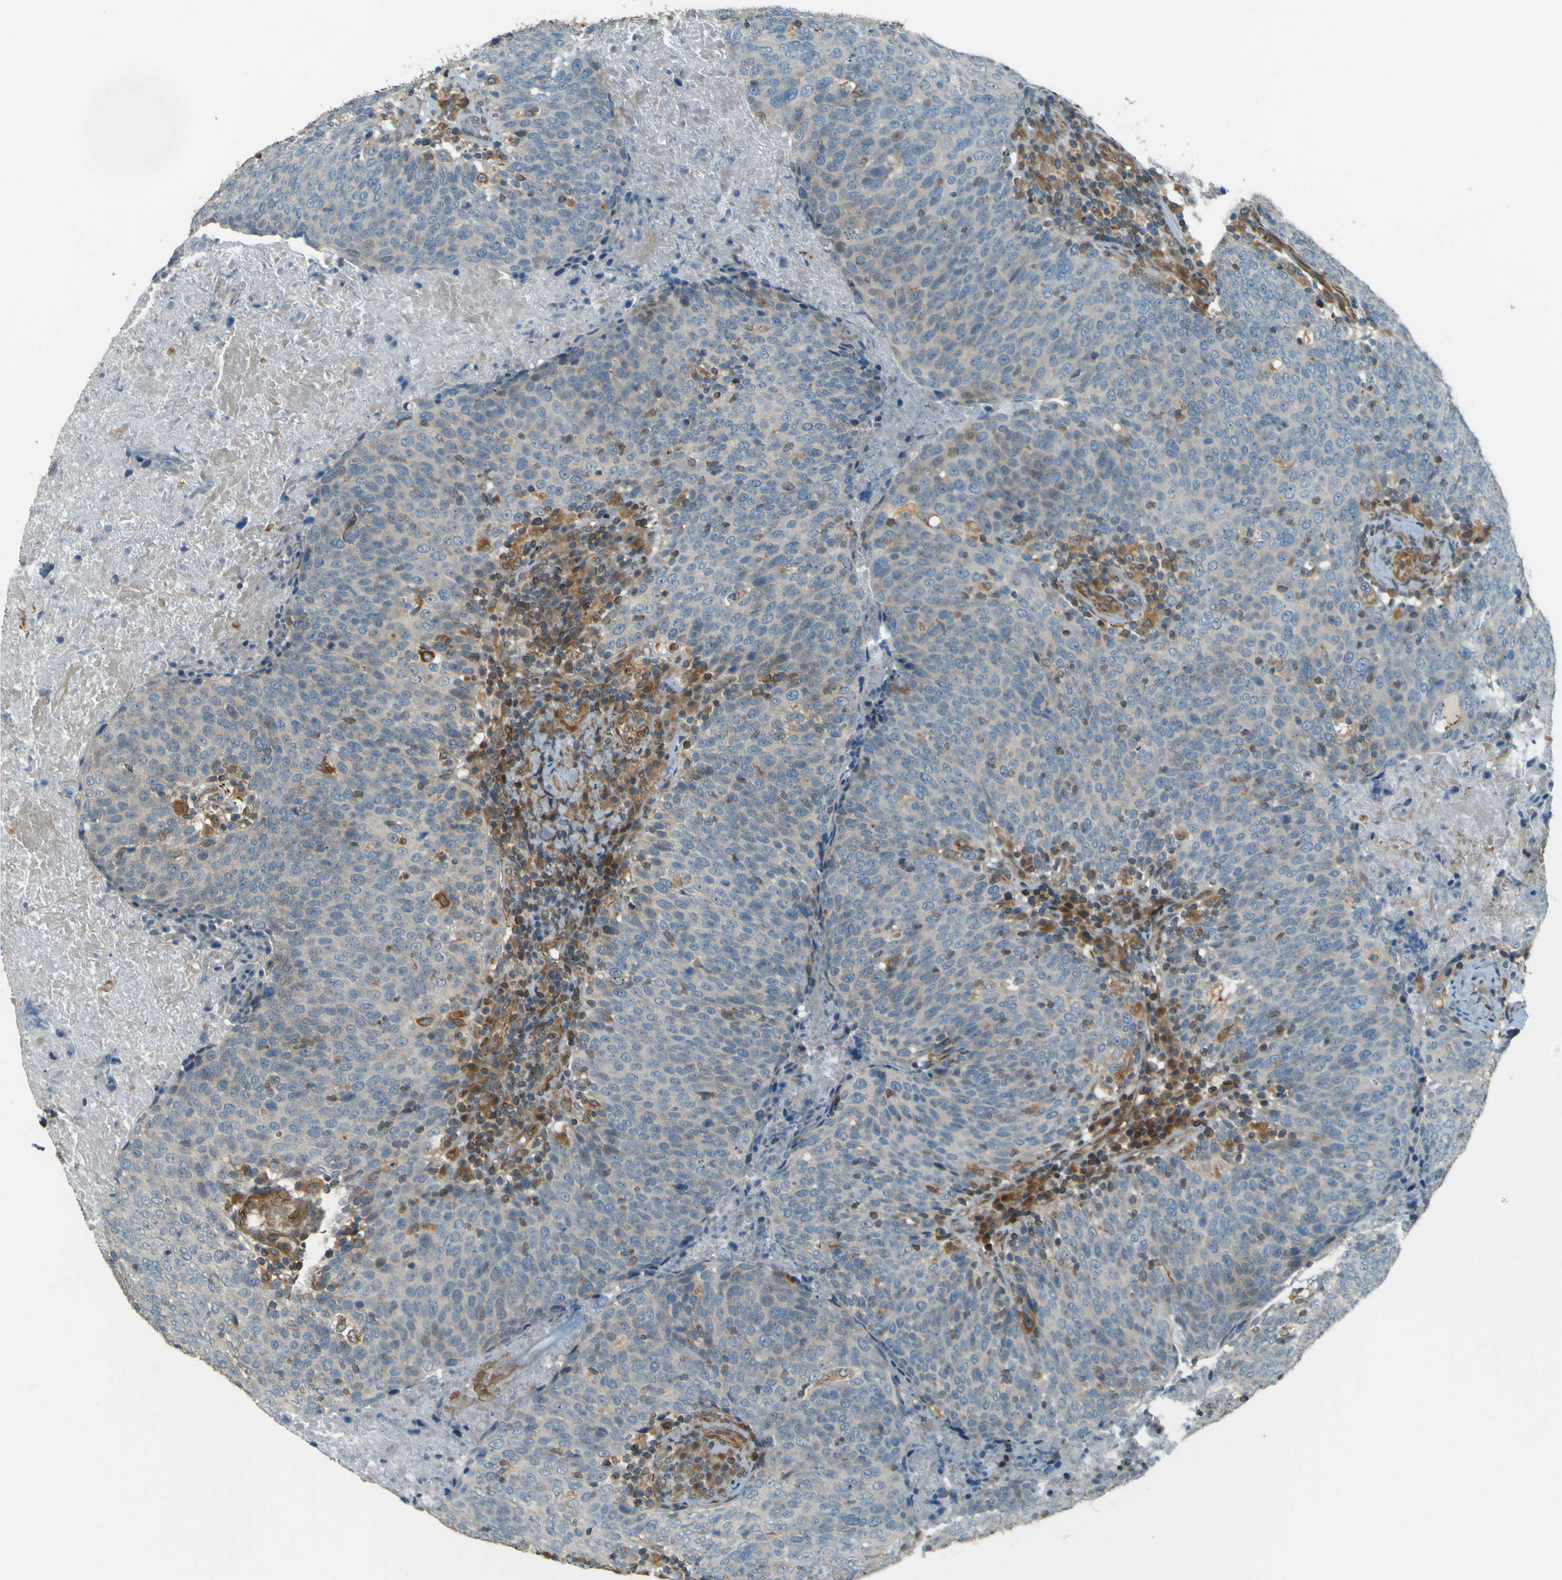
{"staining": {"intensity": "weak", "quantity": ">75%", "location": "cytoplasmic/membranous"}, "tissue": "head and neck cancer", "cell_type": "Tumor cells", "image_type": "cancer", "snomed": [{"axis": "morphology", "description": "Squamous cell carcinoma, NOS"}, {"axis": "morphology", "description": "Squamous cell carcinoma, metastatic, NOS"}, {"axis": "topography", "description": "Lymph node"}, {"axis": "topography", "description": "Head-Neck"}], "caption": "Immunohistochemistry of human head and neck cancer (metastatic squamous cell carcinoma) demonstrates low levels of weak cytoplasmic/membranous positivity in about >75% of tumor cells.", "gene": "LPCAT1", "patient": {"sex": "male", "age": 62}}